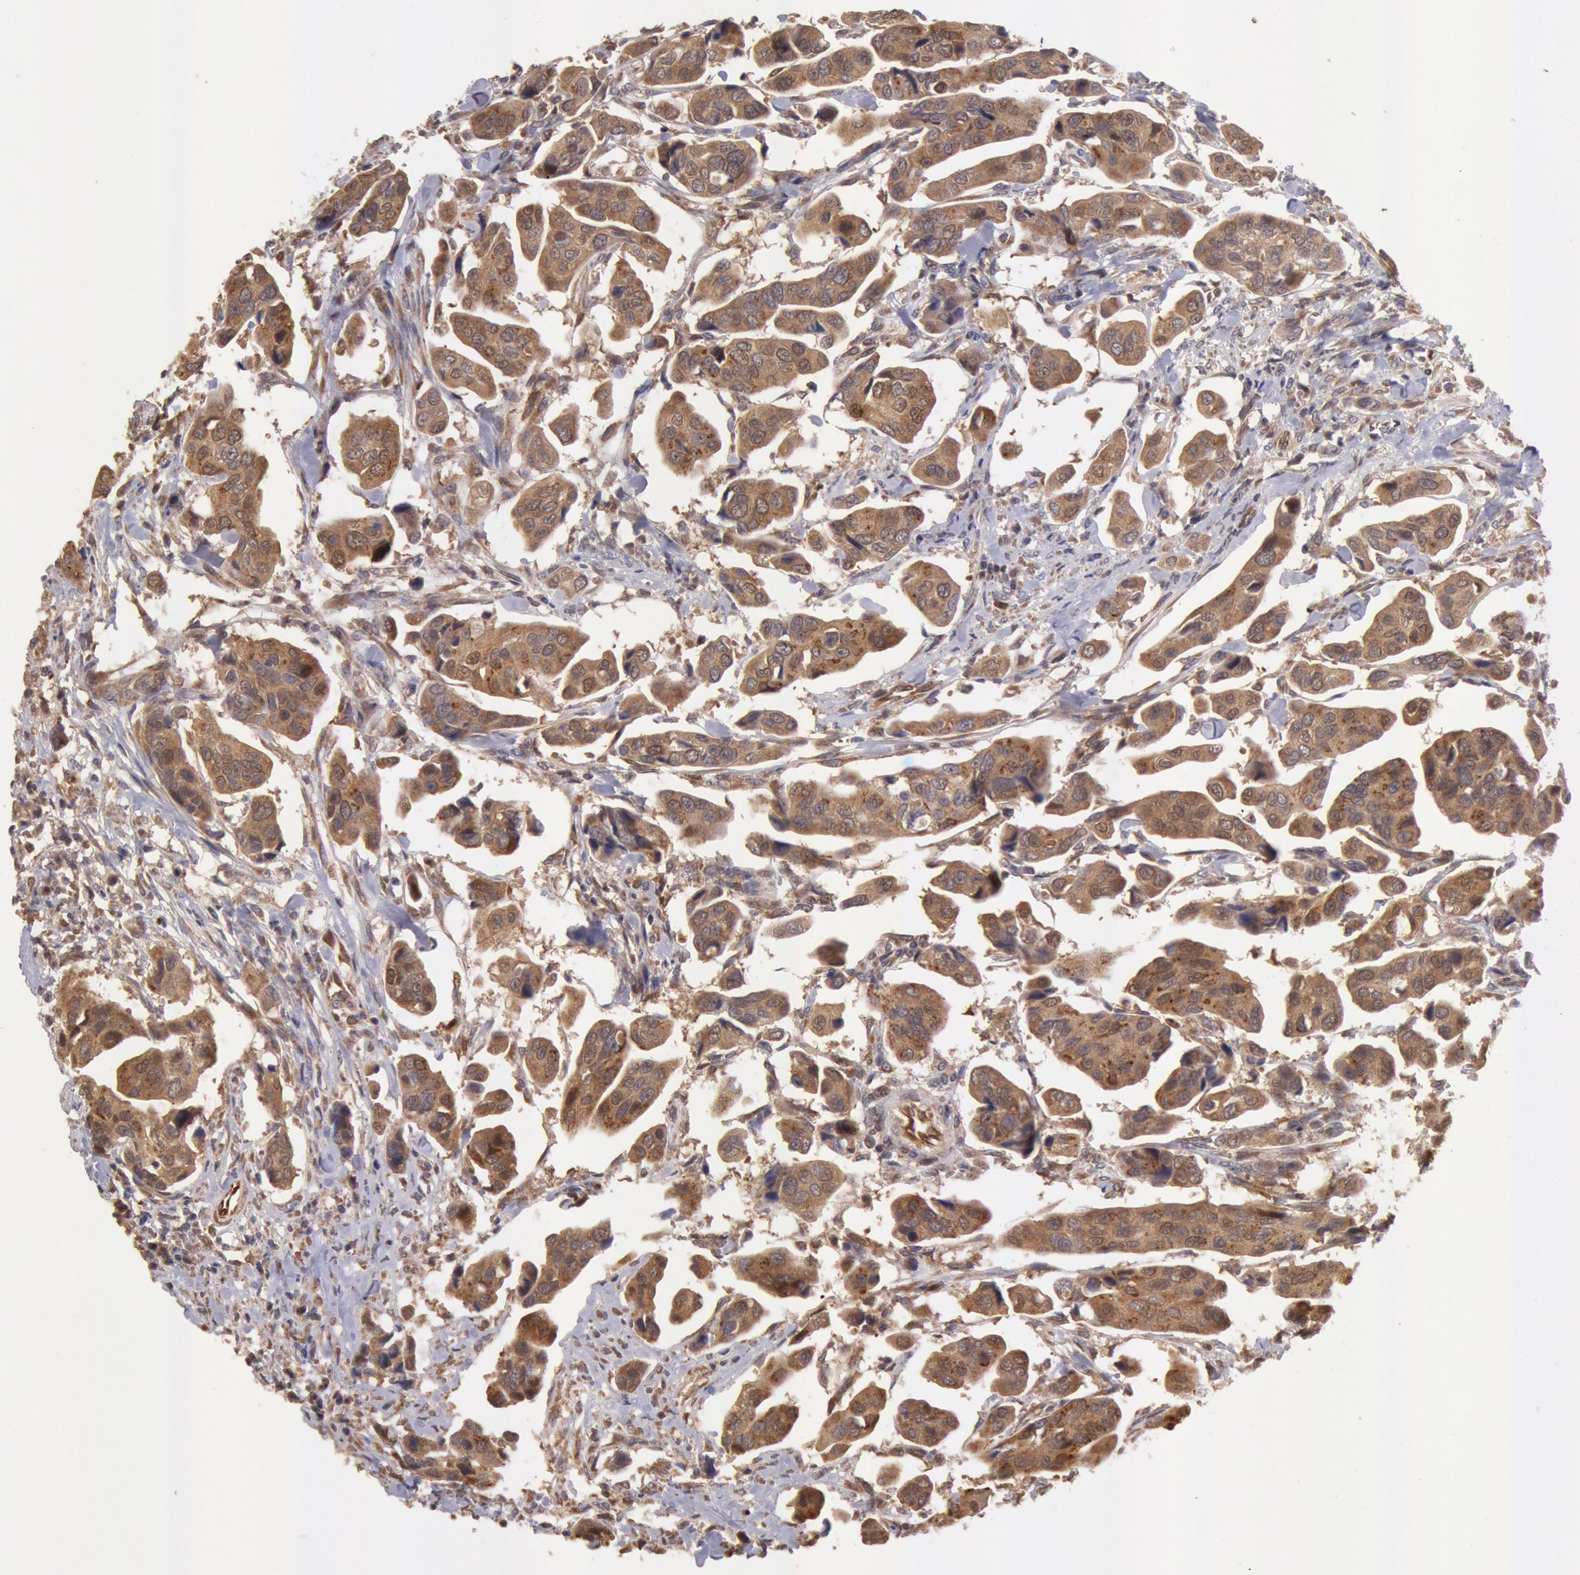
{"staining": {"intensity": "moderate", "quantity": ">75%", "location": "cytoplasmic/membranous,nuclear"}, "tissue": "urothelial cancer", "cell_type": "Tumor cells", "image_type": "cancer", "snomed": [{"axis": "morphology", "description": "Adenocarcinoma, NOS"}, {"axis": "topography", "description": "Urinary bladder"}], "caption": "A micrograph of human adenocarcinoma stained for a protein reveals moderate cytoplasmic/membranous and nuclear brown staining in tumor cells. (DAB (3,3'-diaminobenzidine) IHC with brightfield microscopy, high magnification).", "gene": "COMT", "patient": {"sex": "male", "age": 61}}